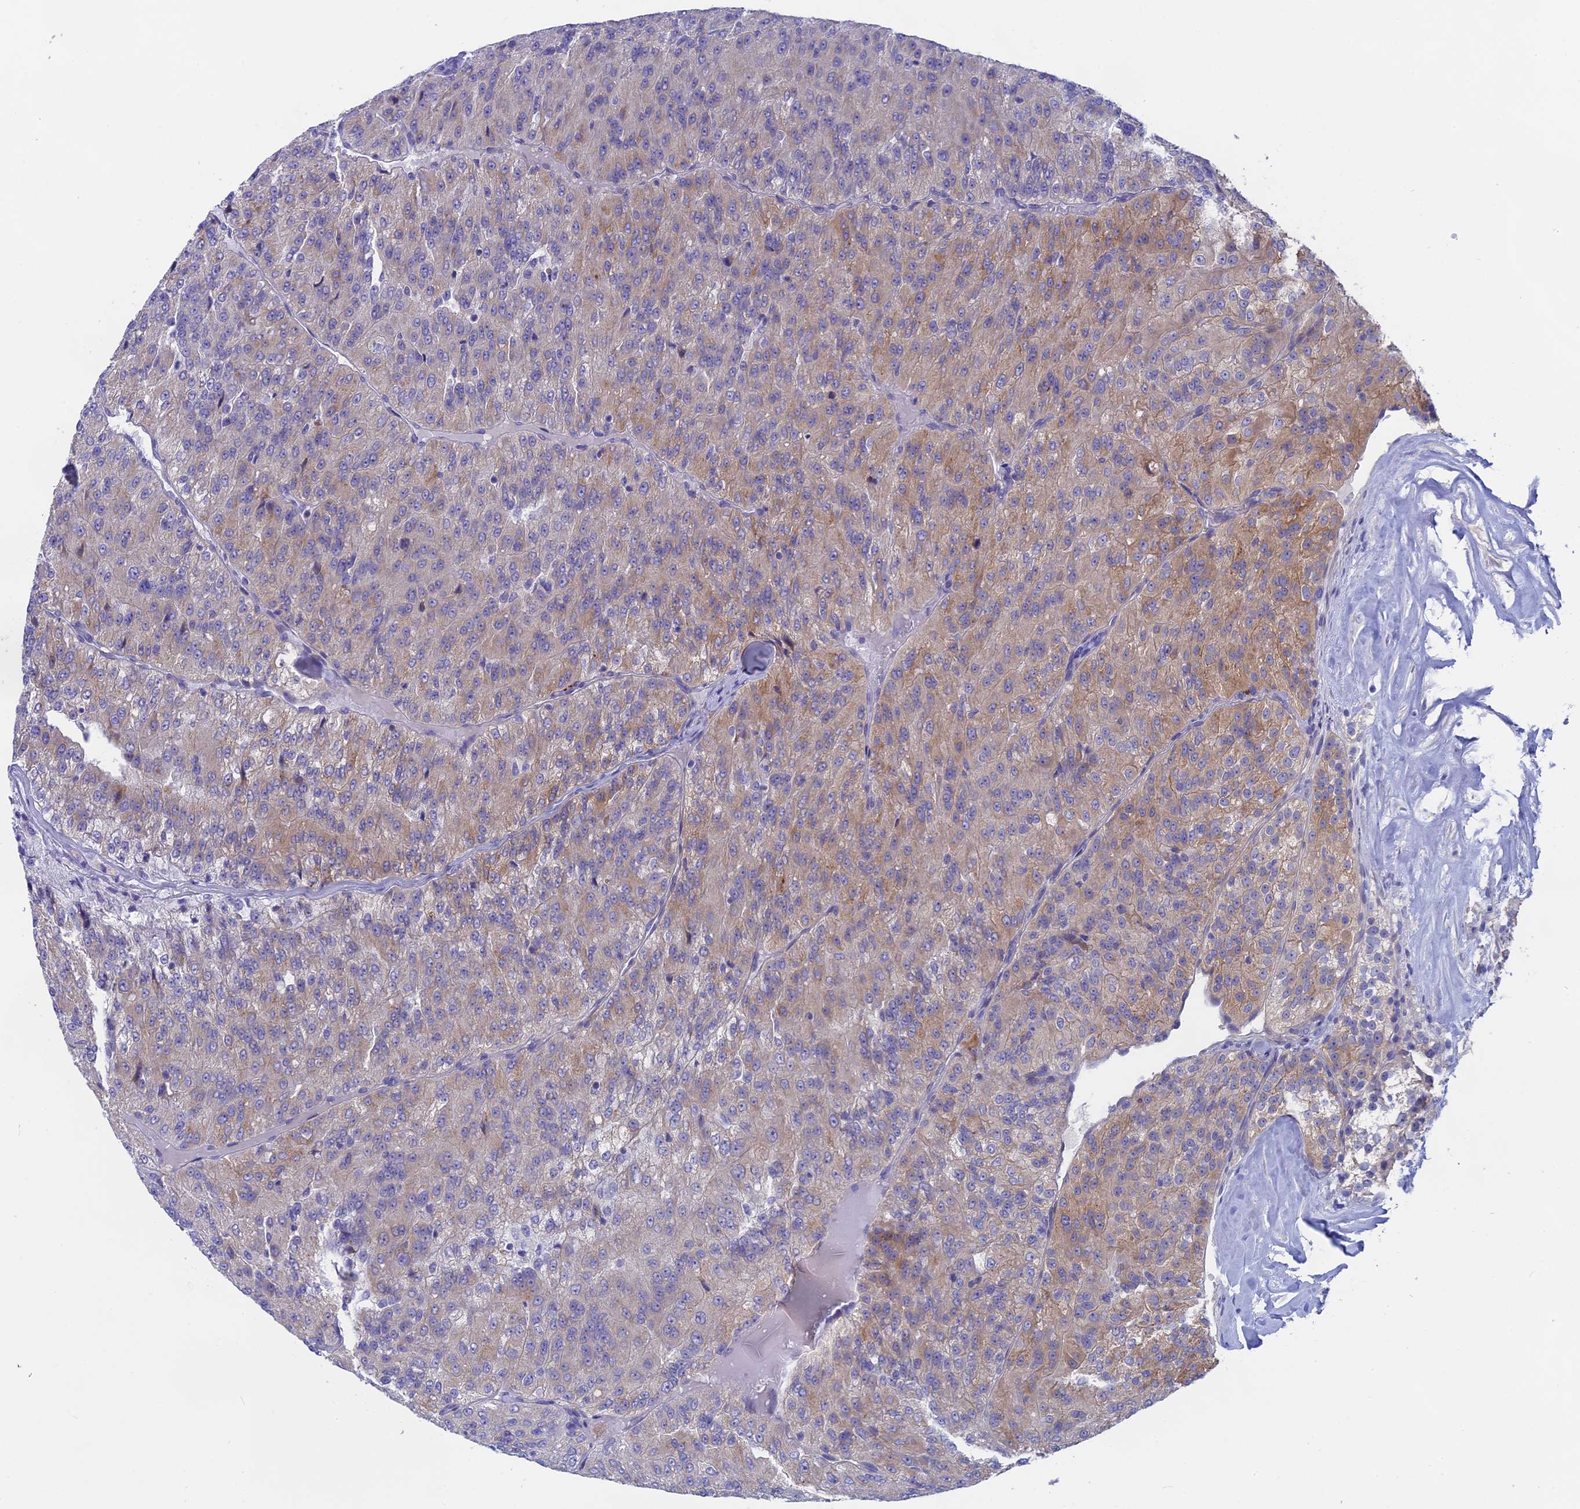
{"staining": {"intensity": "moderate", "quantity": "25%-75%", "location": "cytoplasmic/membranous"}, "tissue": "renal cancer", "cell_type": "Tumor cells", "image_type": "cancer", "snomed": [{"axis": "morphology", "description": "Adenocarcinoma, NOS"}, {"axis": "topography", "description": "Kidney"}], "caption": "A brown stain labels moderate cytoplasmic/membranous staining of a protein in human renal adenocarcinoma tumor cells. Using DAB (brown) and hematoxylin (blue) stains, captured at high magnification using brightfield microscopy.", "gene": "GLB1L", "patient": {"sex": "female", "age": 63}}